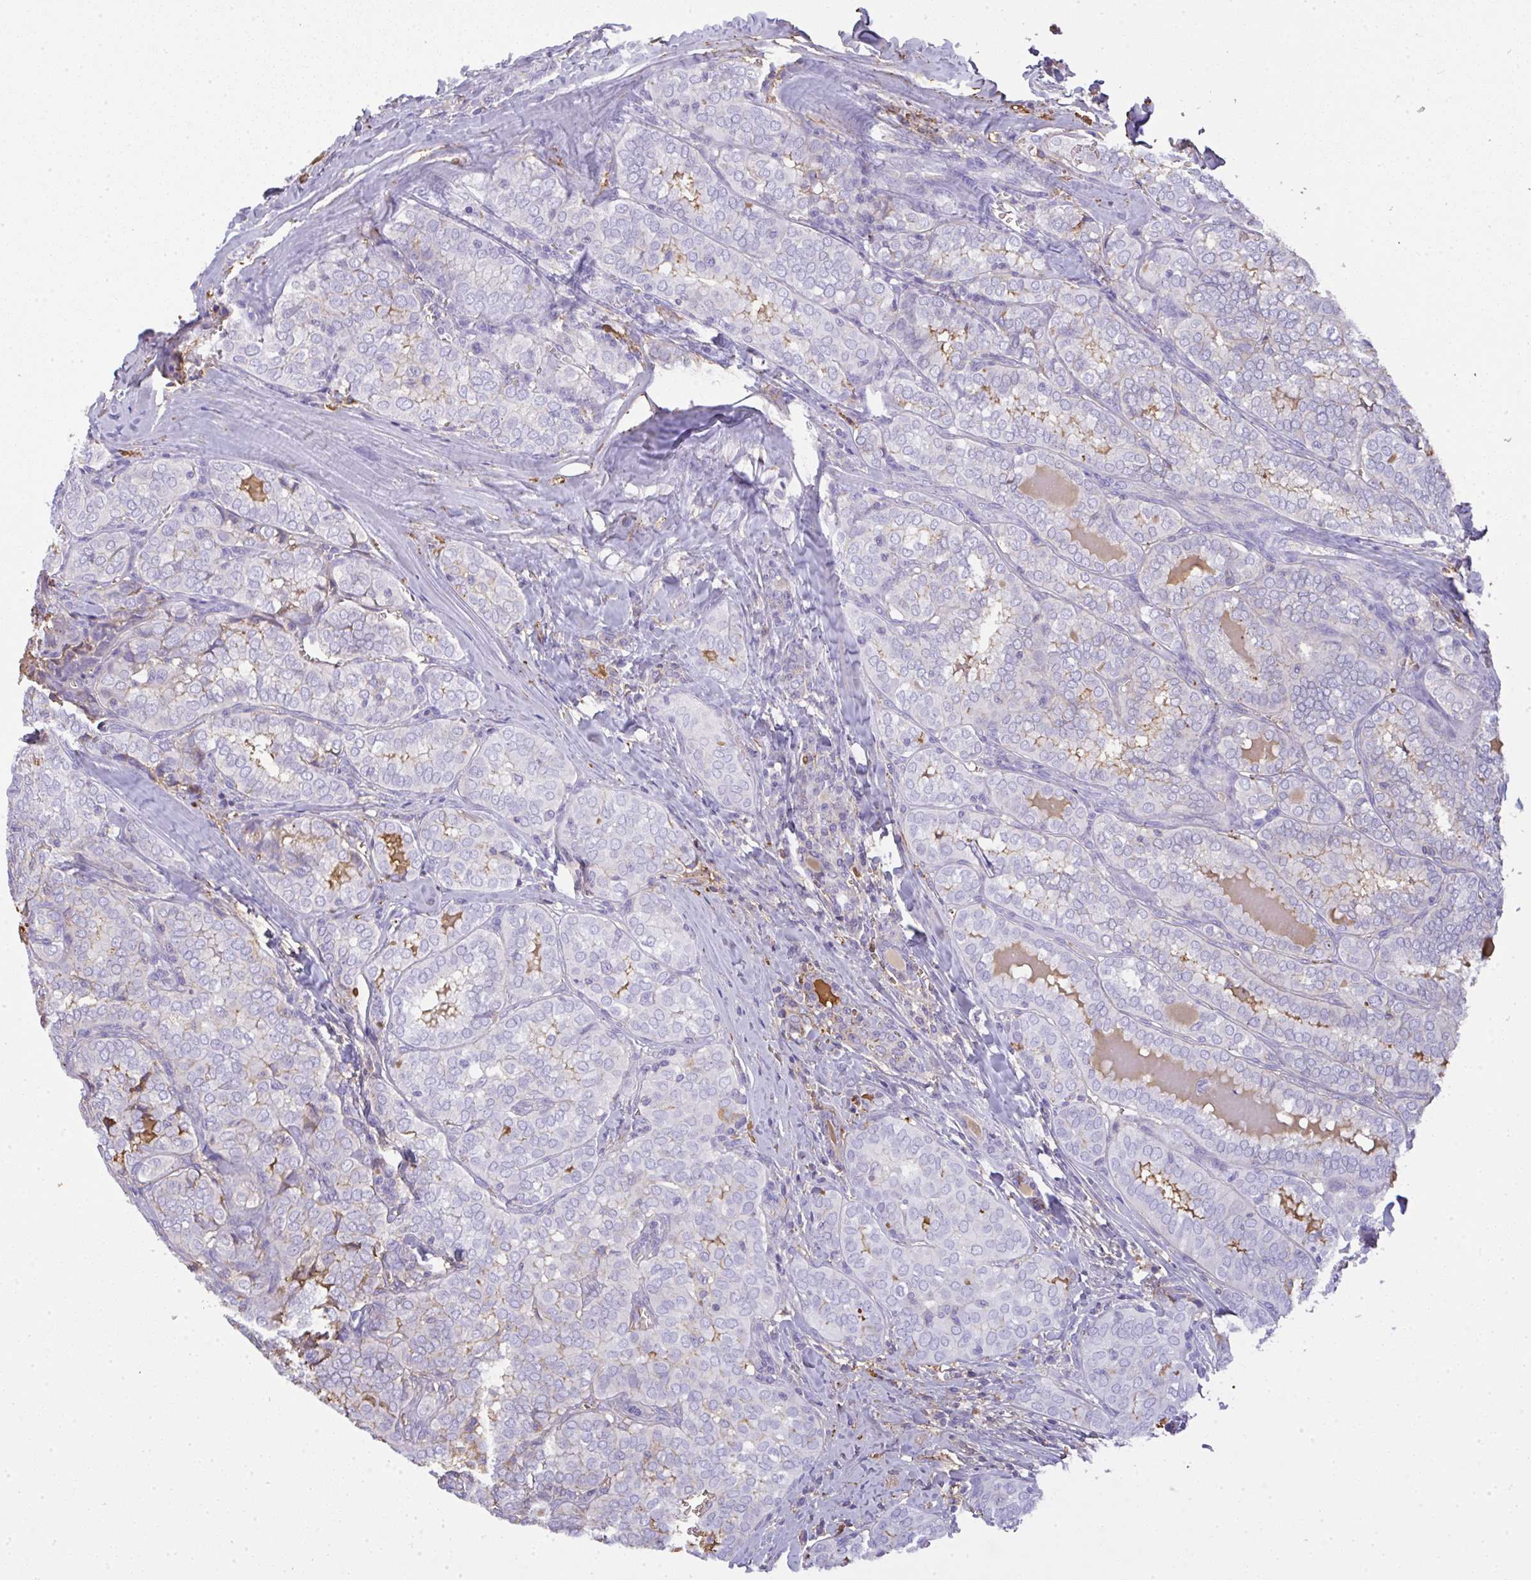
{"staining": {"intensity": "negative", "quantity": "none", "location": "none"}, "tissue": "thyroid cancer", "cell_type": "Tumor cells", "image_type": "cancer", "snomed": [{"axis": "morphology", "description": "Papillary adenocarcinoma, NOS"}, {"axis": "topography", "description": "Thyroid gland"}], "caption": "Papillary adenocarcinoma (thyroid) was stained to show a protein in brown. There is no significant positivity in tumor cells.", "gene": "SMYD5", "patient": {"sex": "female", "age": 30}}